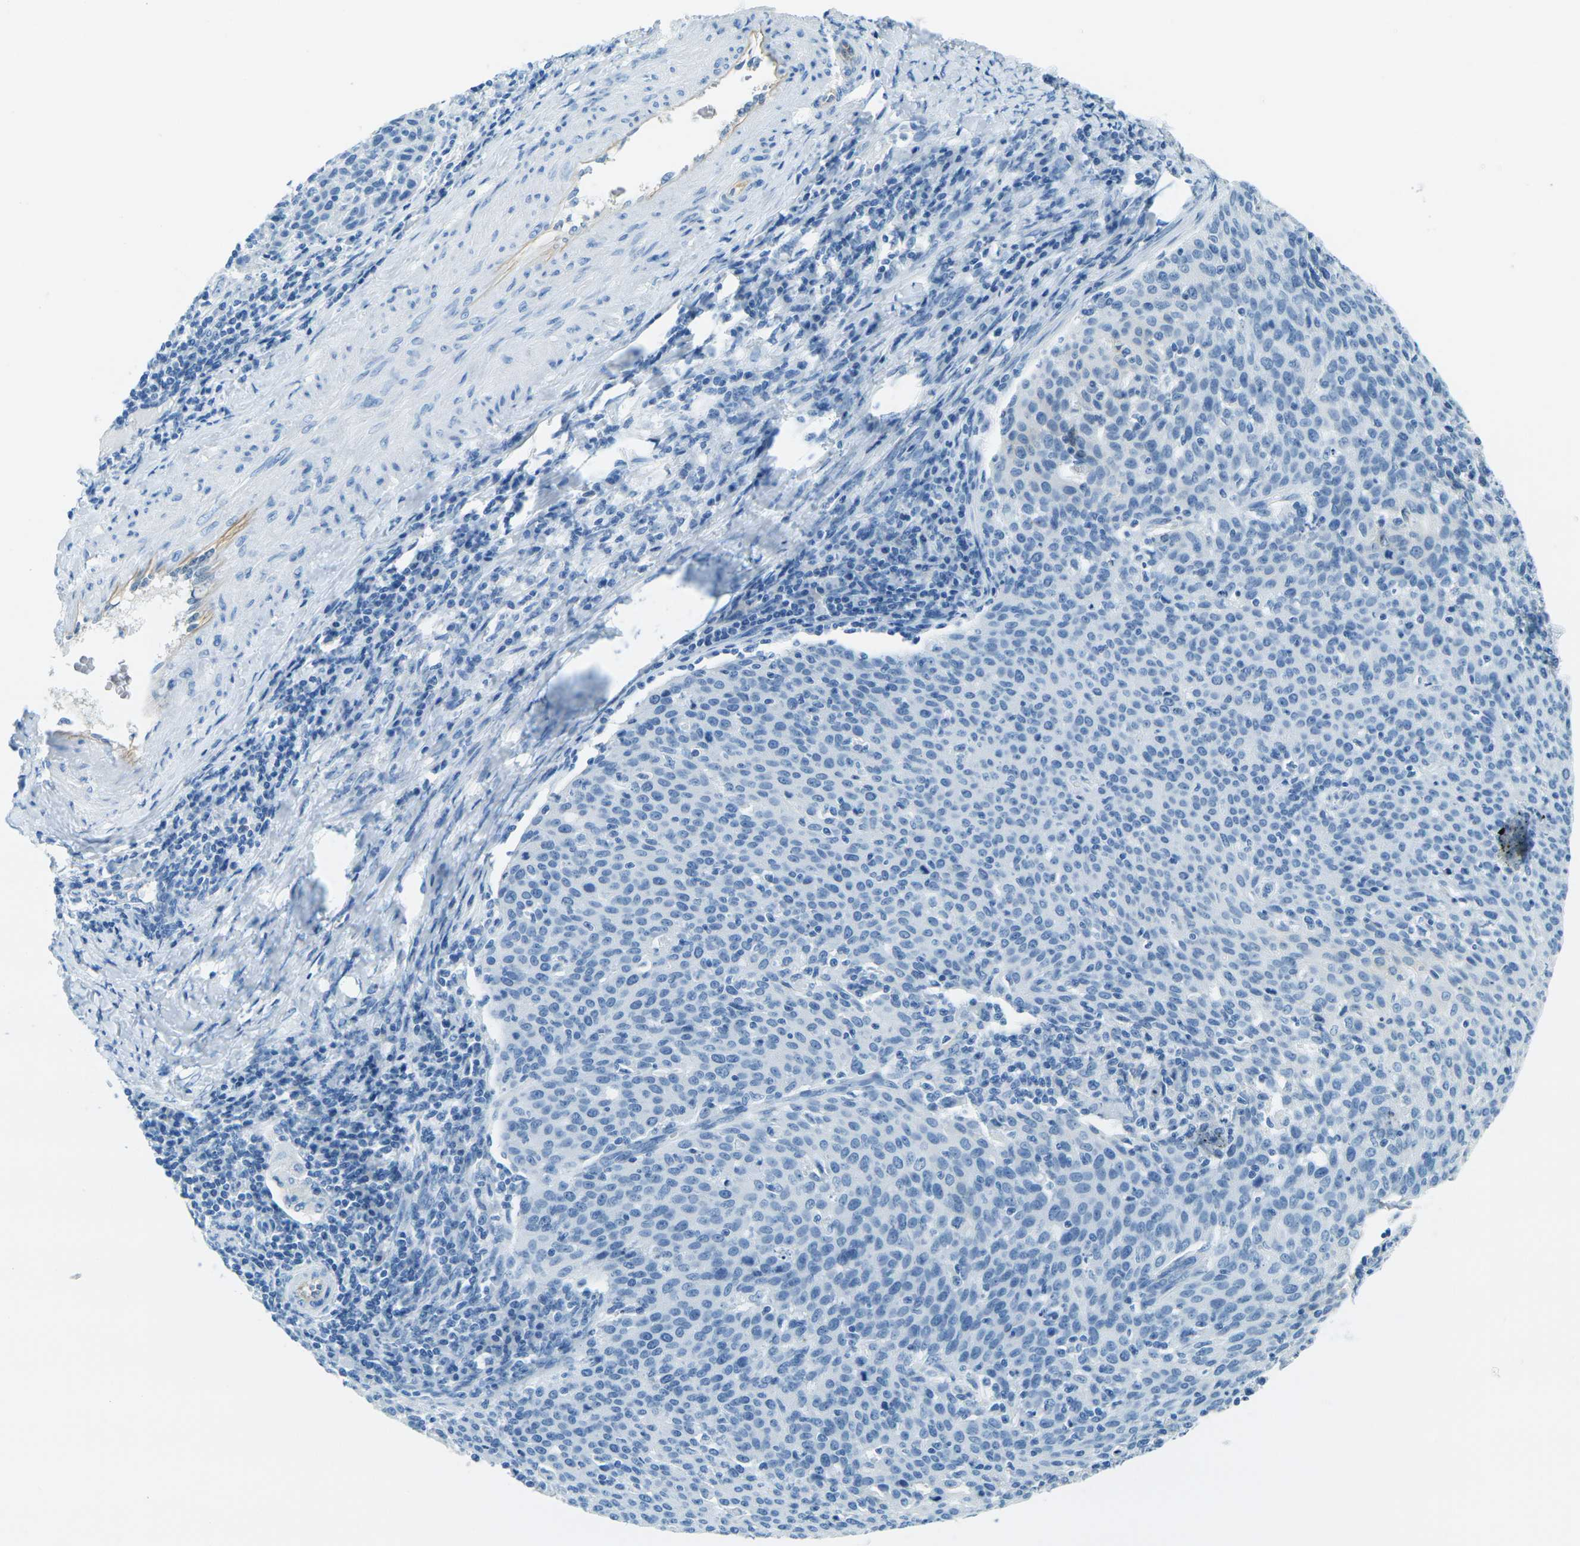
{"staining": {"intensity": "negative", "quantity": "none", "location": "none"}, "tissue": "cervical cancer", "cell_type": "Tumor cells", "image_type": "cancer", "snomed": [{"axis": "morphology", "description": "Squamous cell carcinoma, NOS"}, {"axis": "topography", "description": "Cervix"}], "caption": "Squamous cell carcinoma (cervical) was stained to show a protein in brown. There is no significant positivity in tumor cells.", "gene": "OCLN", "patient": {"sex": "female", "age": 38}}